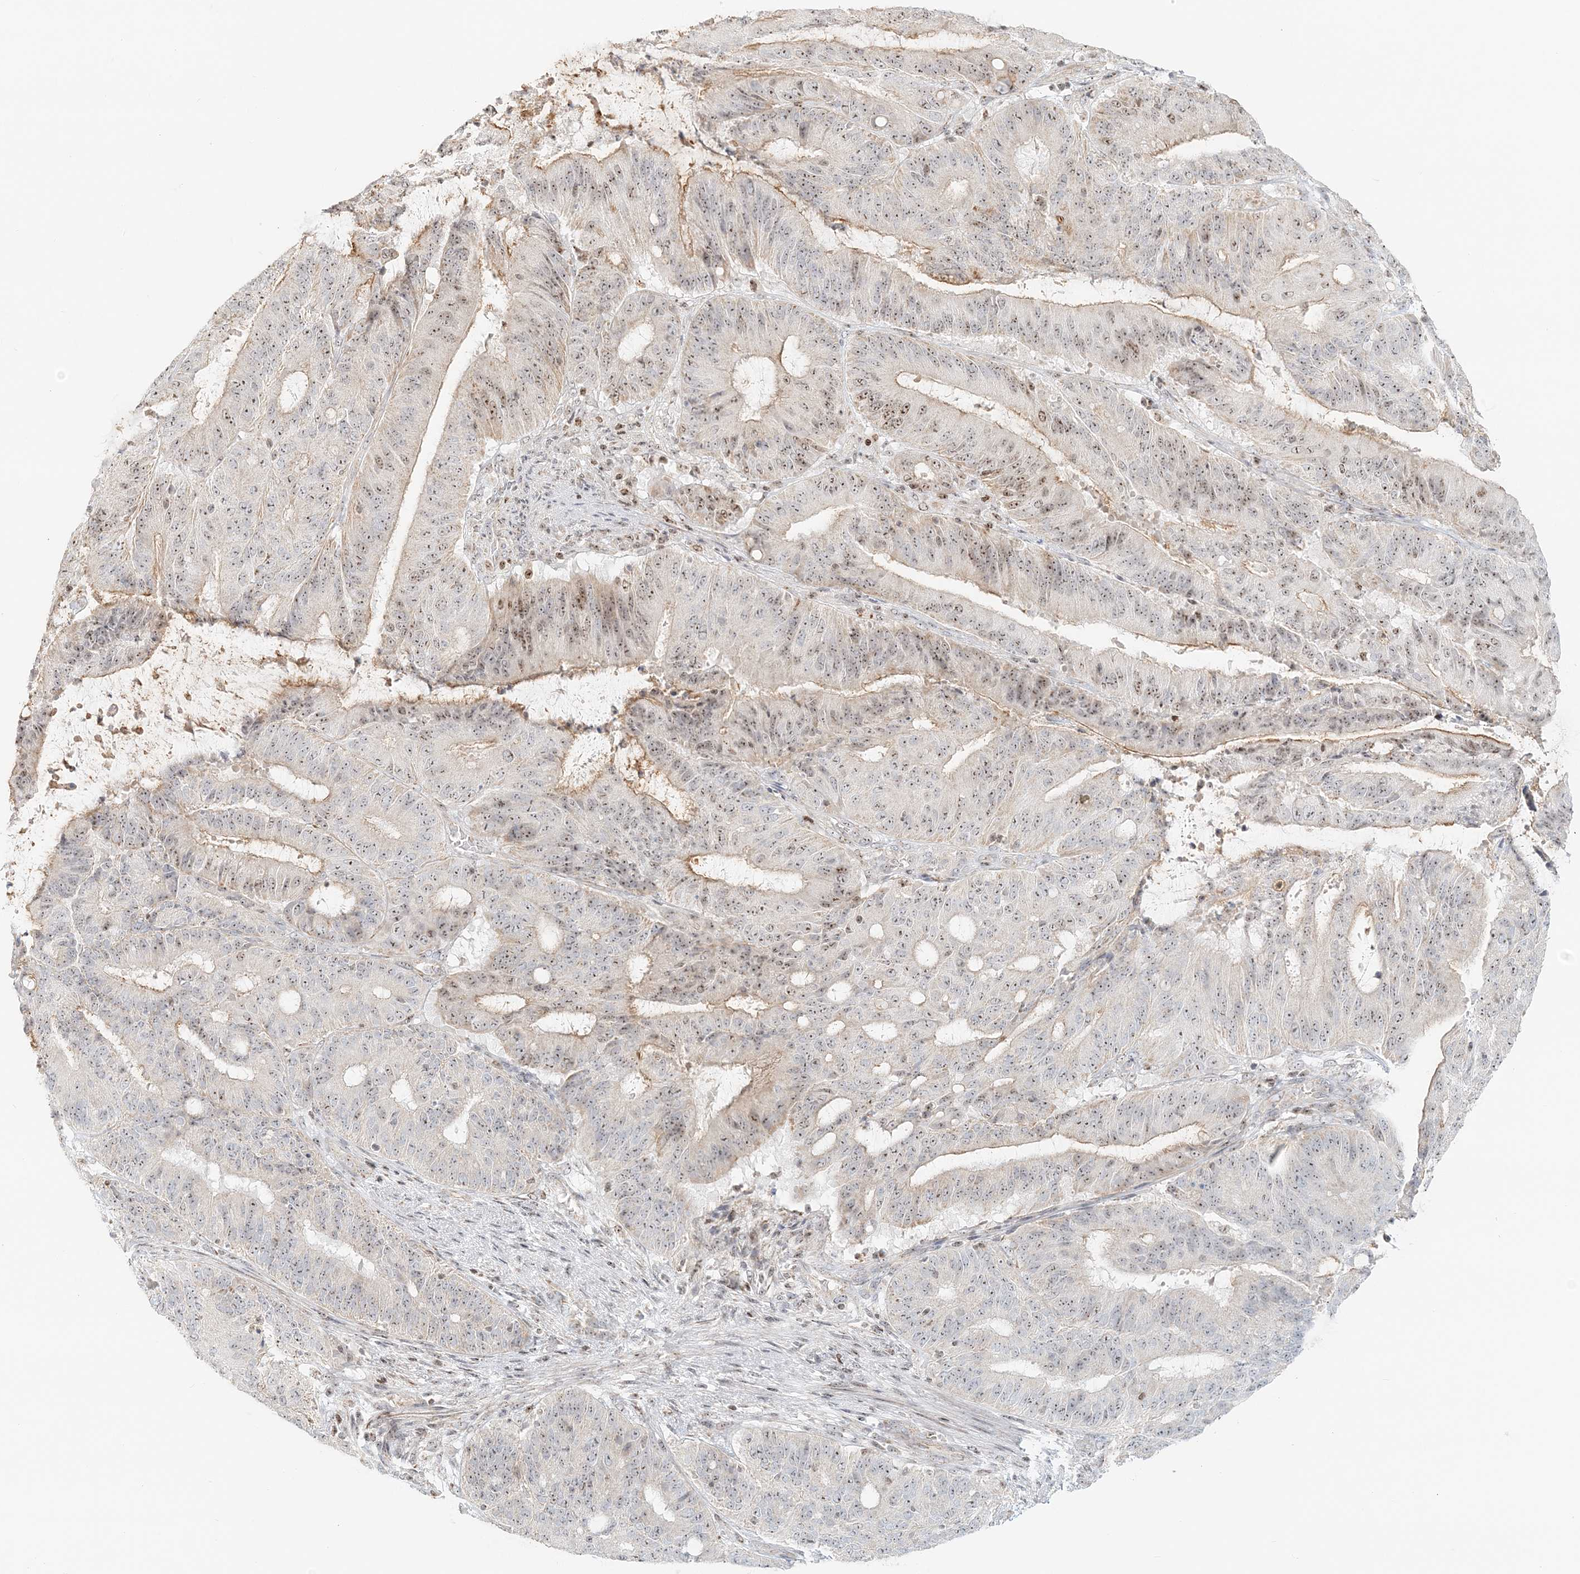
{"staining": {"intensity": "weak", "quantity": "25%-75%", "location": "nuclear"}, "tissue": "liver cancer", "cell_type": "Tumor cells", "image_type": "cancer", "snomed": [{"axis": "morphology", "description": "Normal tissue, NOS"}, {"axis": "morphology", "description": "Cholangiocarcinoma"}, {"axis": "topography", "description": "Liver"}, {"axis": "topography", "description": "Peripheral nerve tissue"}], "caption": "Immunohistochemical staining of human liver cancer displays low levels of weak nuclear protein staining in about 25%-75% of tumor cells.", "gene": "UBE2F", "patient": {"sex": "female", "age": 73}}